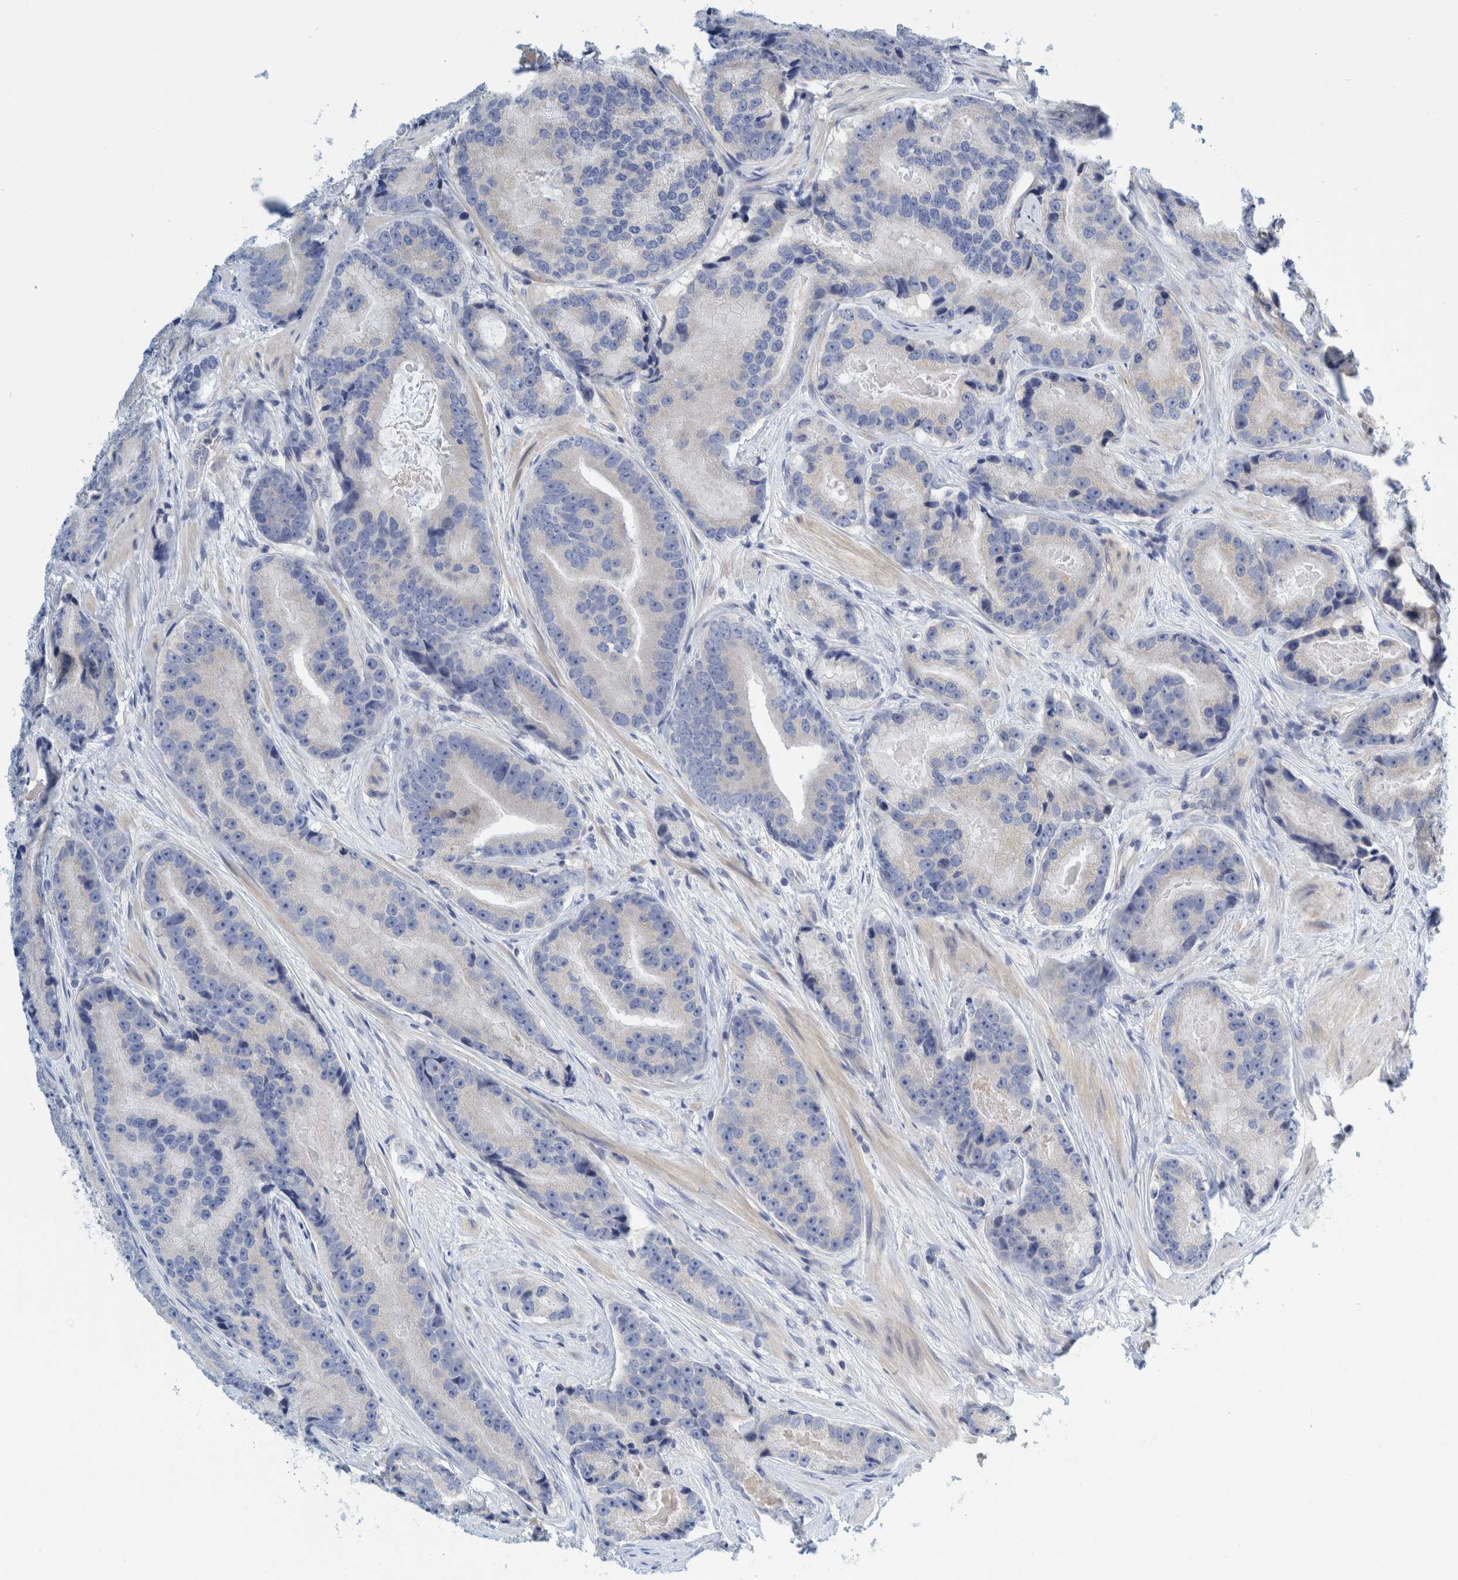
{"staining": {"intensity": "negative", "quantity": "none", "location": "none"}, "tissue": "prostate cancer", "cell_type": "Tumor cells", "image_type": "cancer", "snomed": [{"axis": "morphology", "description": "Adenocarcinoma, High grade"}, {"axis": "topography", "description": "Prostate"}], "caption": "This photomicrograph is of adenocarcinoma (high-grade) (prostate) stained with IHC to label a protein in brown with the nuclei are counter-stained blue. There is no staining in tumor cells.", "gene": "ZNF324B", "patient": {"sex": "male", "age": 55}}